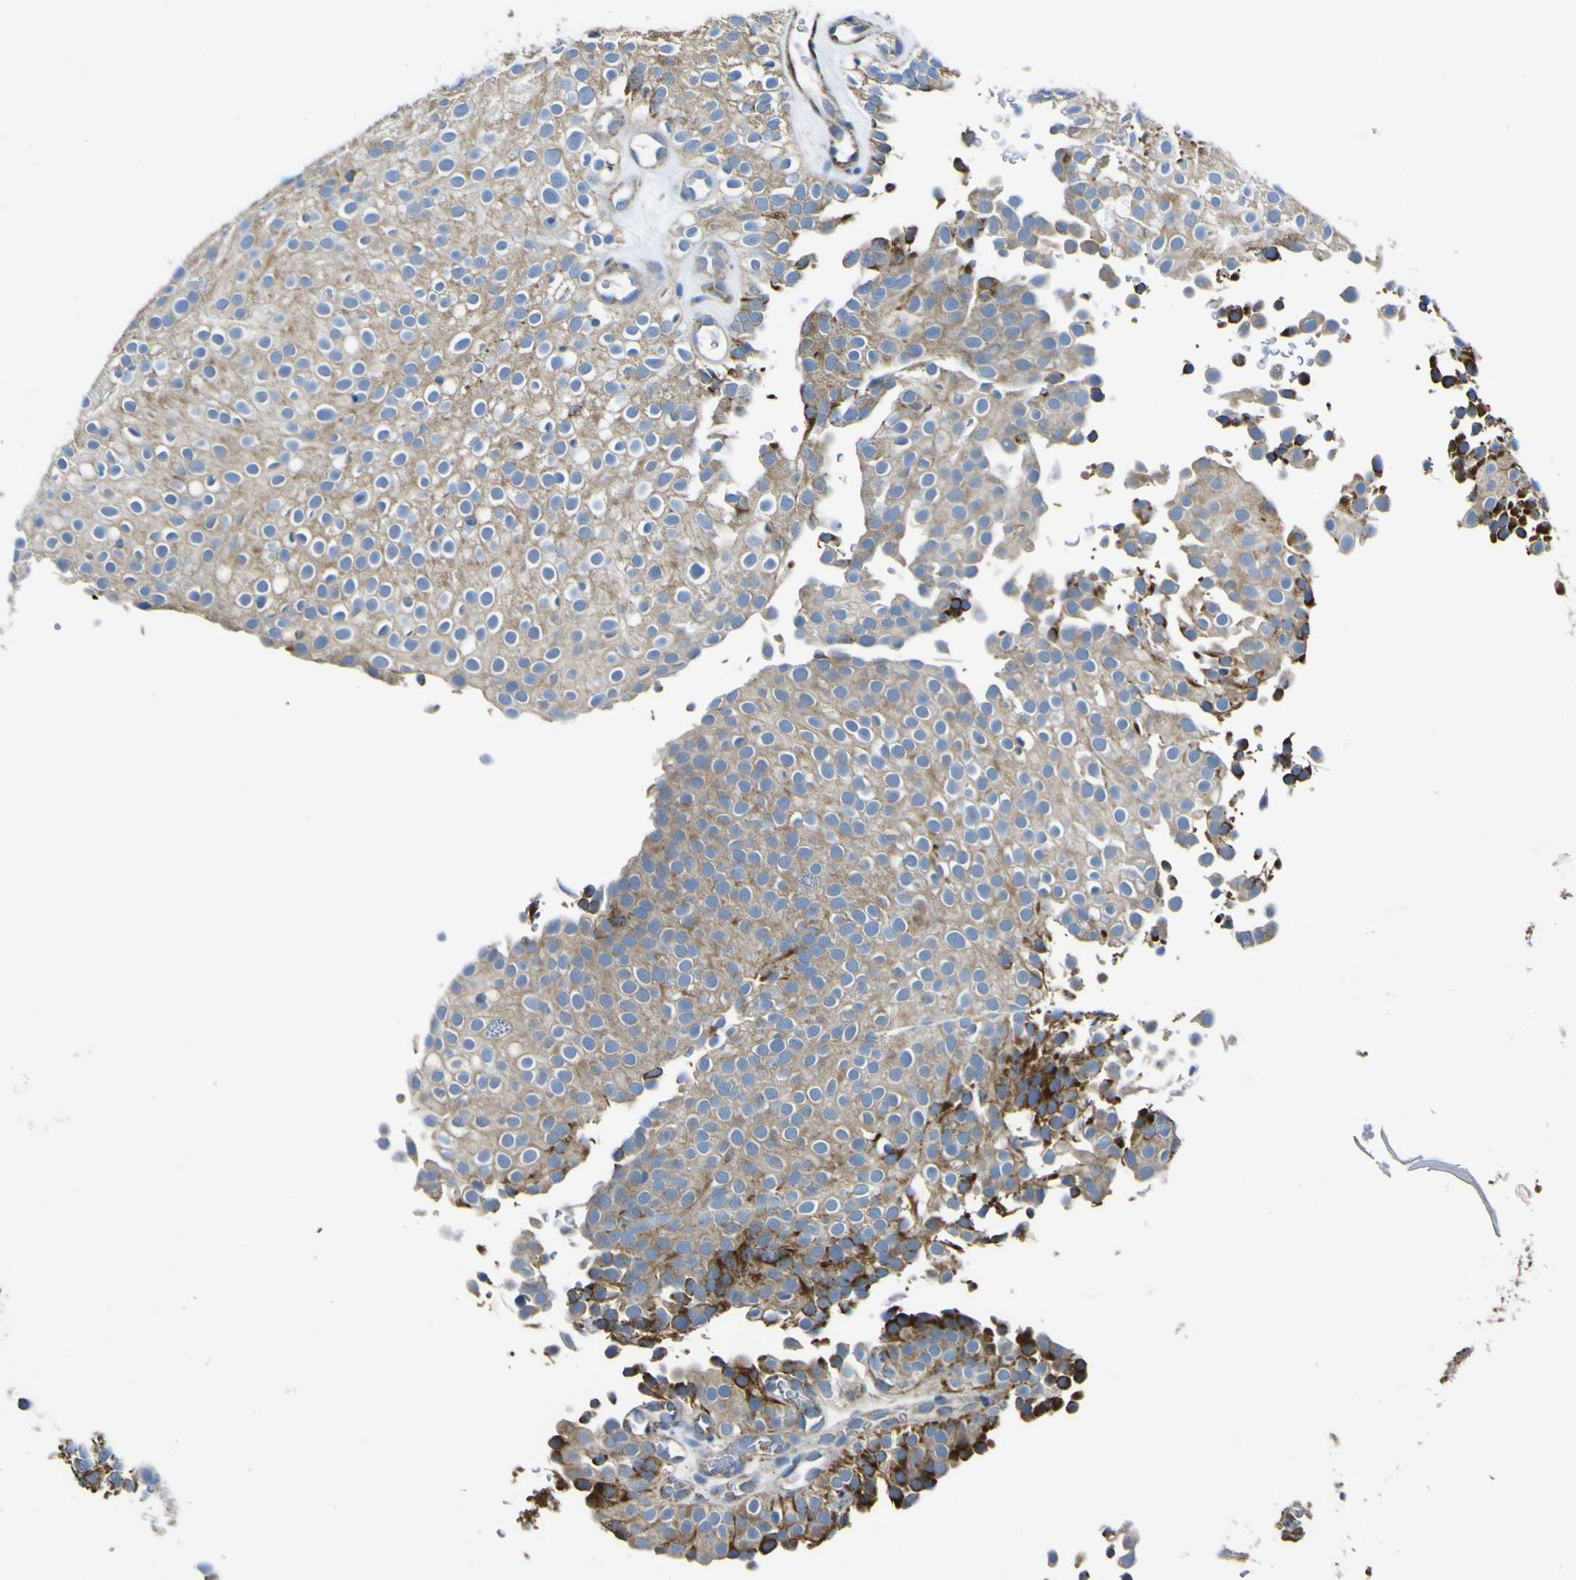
{"staining": {"intensity": "moderate", "quantity": ">75%", "location": "cytoplasmic/membranous"}, "tissue": "urothelial cancer", "cell_type": "Tumor cells", "image_type": "cancer", "snomed": [{"axis": "morphology", "description": "Urothelial carcinoma, Low grade"}, {"axis": "topography", "description": "Urinary bladder"}], "caption": "DAB immunohistochemical staining of low-grade urothelial carcinoma displays moderate cytoplasmic/membranous protein staining in about >75% of tumor cells. The protein of interest is shown in brown color, while the nuclei are stained blue.", "gene": "ALDH18A1", "patient": {"sex": "male", "age": 78}}